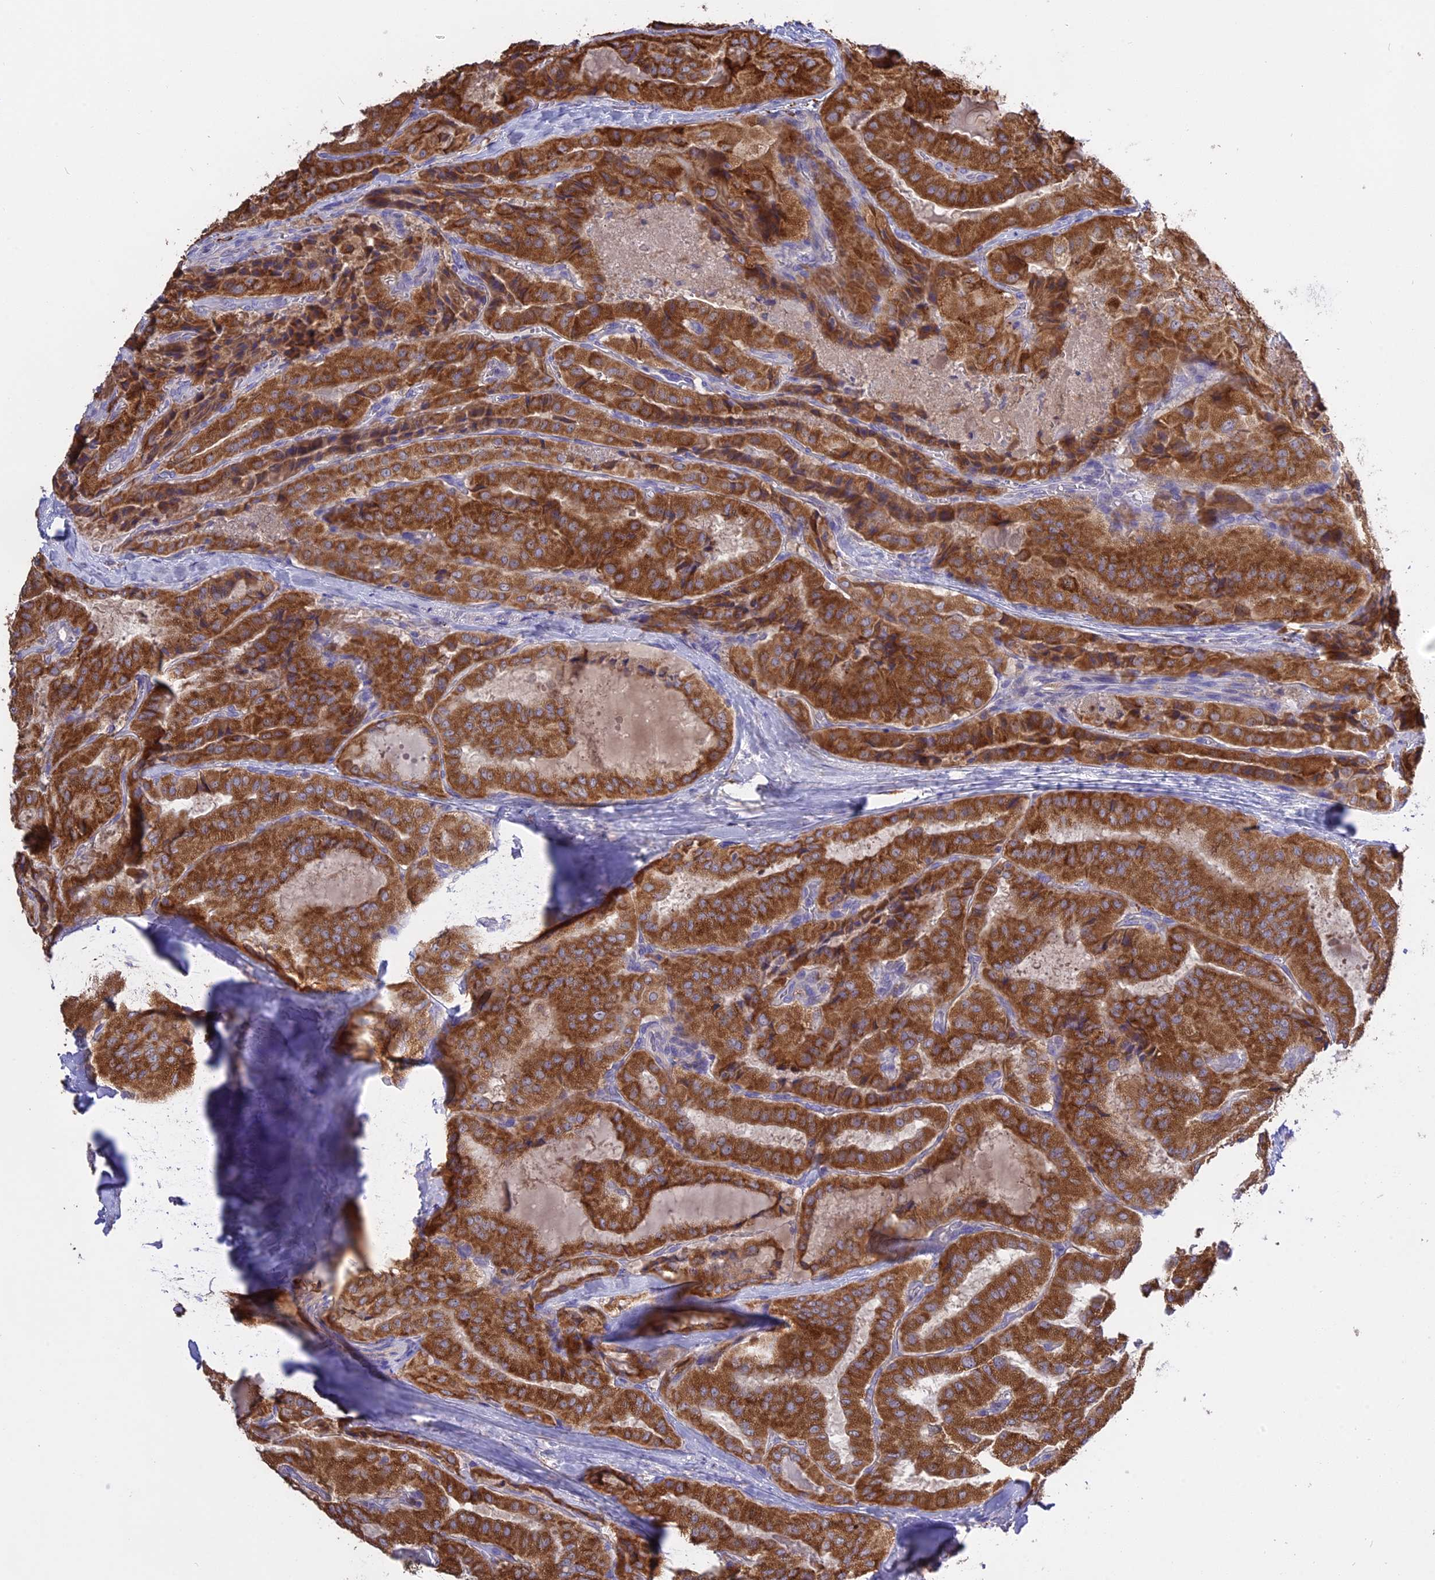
{"staining": {"intensity": "strong", "quantity": ">75%", "location": "cytoplasmic/membranous"}, "tissue": "thyroid cancer", "cell_type": "Tumor cells", "image_type": "cancer", "snomed": [{"axis": "morphology", "description": "Normal tissue, NOS"}, {"axis": "morphology", "description": "Papillary adenocarcinoma, NOS"}, {"axis": "topography", "description": "Thyroid gland"}], "caption": "An image showing strong cytoplasmic/membranous staining in about >75% of tumor cells in thyroid cancer, as visualized by brown immunohistochemical staining.", "gene": "NUDT8", "patient": {"sex": "female", "age": 59}}